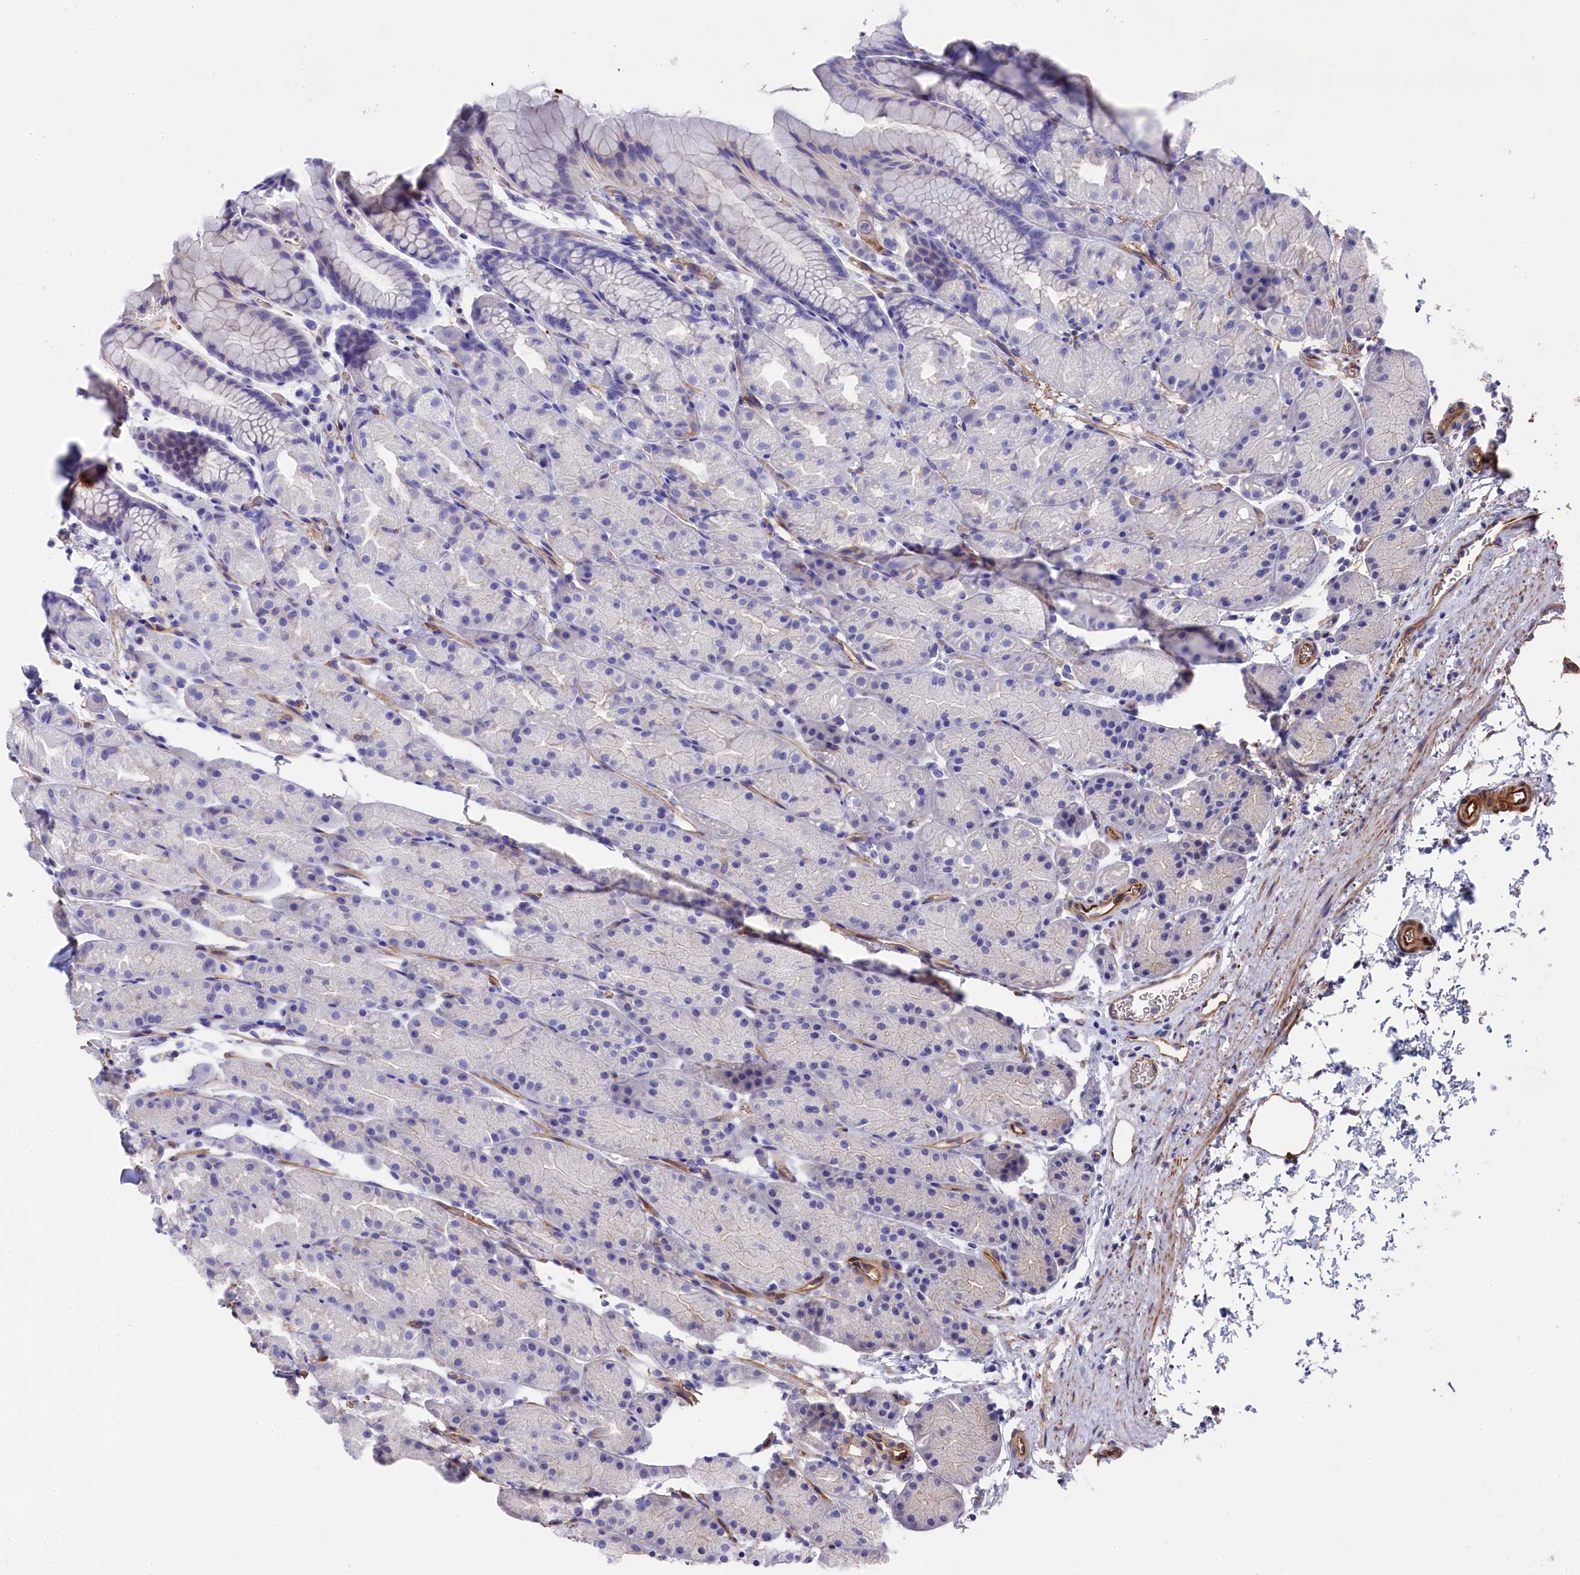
{"staining": {"intensity": "negative", "quantity": "none", "location": "none"}, "tissue": "stomach", "cell_type": "Glandular cells", "image_type": "normal", "snomed": [{"axis": "morphology", "description": "Normal tissue, NOS"}, {"axis": "topography", "description": "Stomach, upper"}, {"axis": "topography", "description": "Stomach"}], "caption": "The photomicrograph exhibits no staining of glandular cells in benign stomach.", "gene": "LHFPL4", "patient": {"sex": "male", "age": 47}}